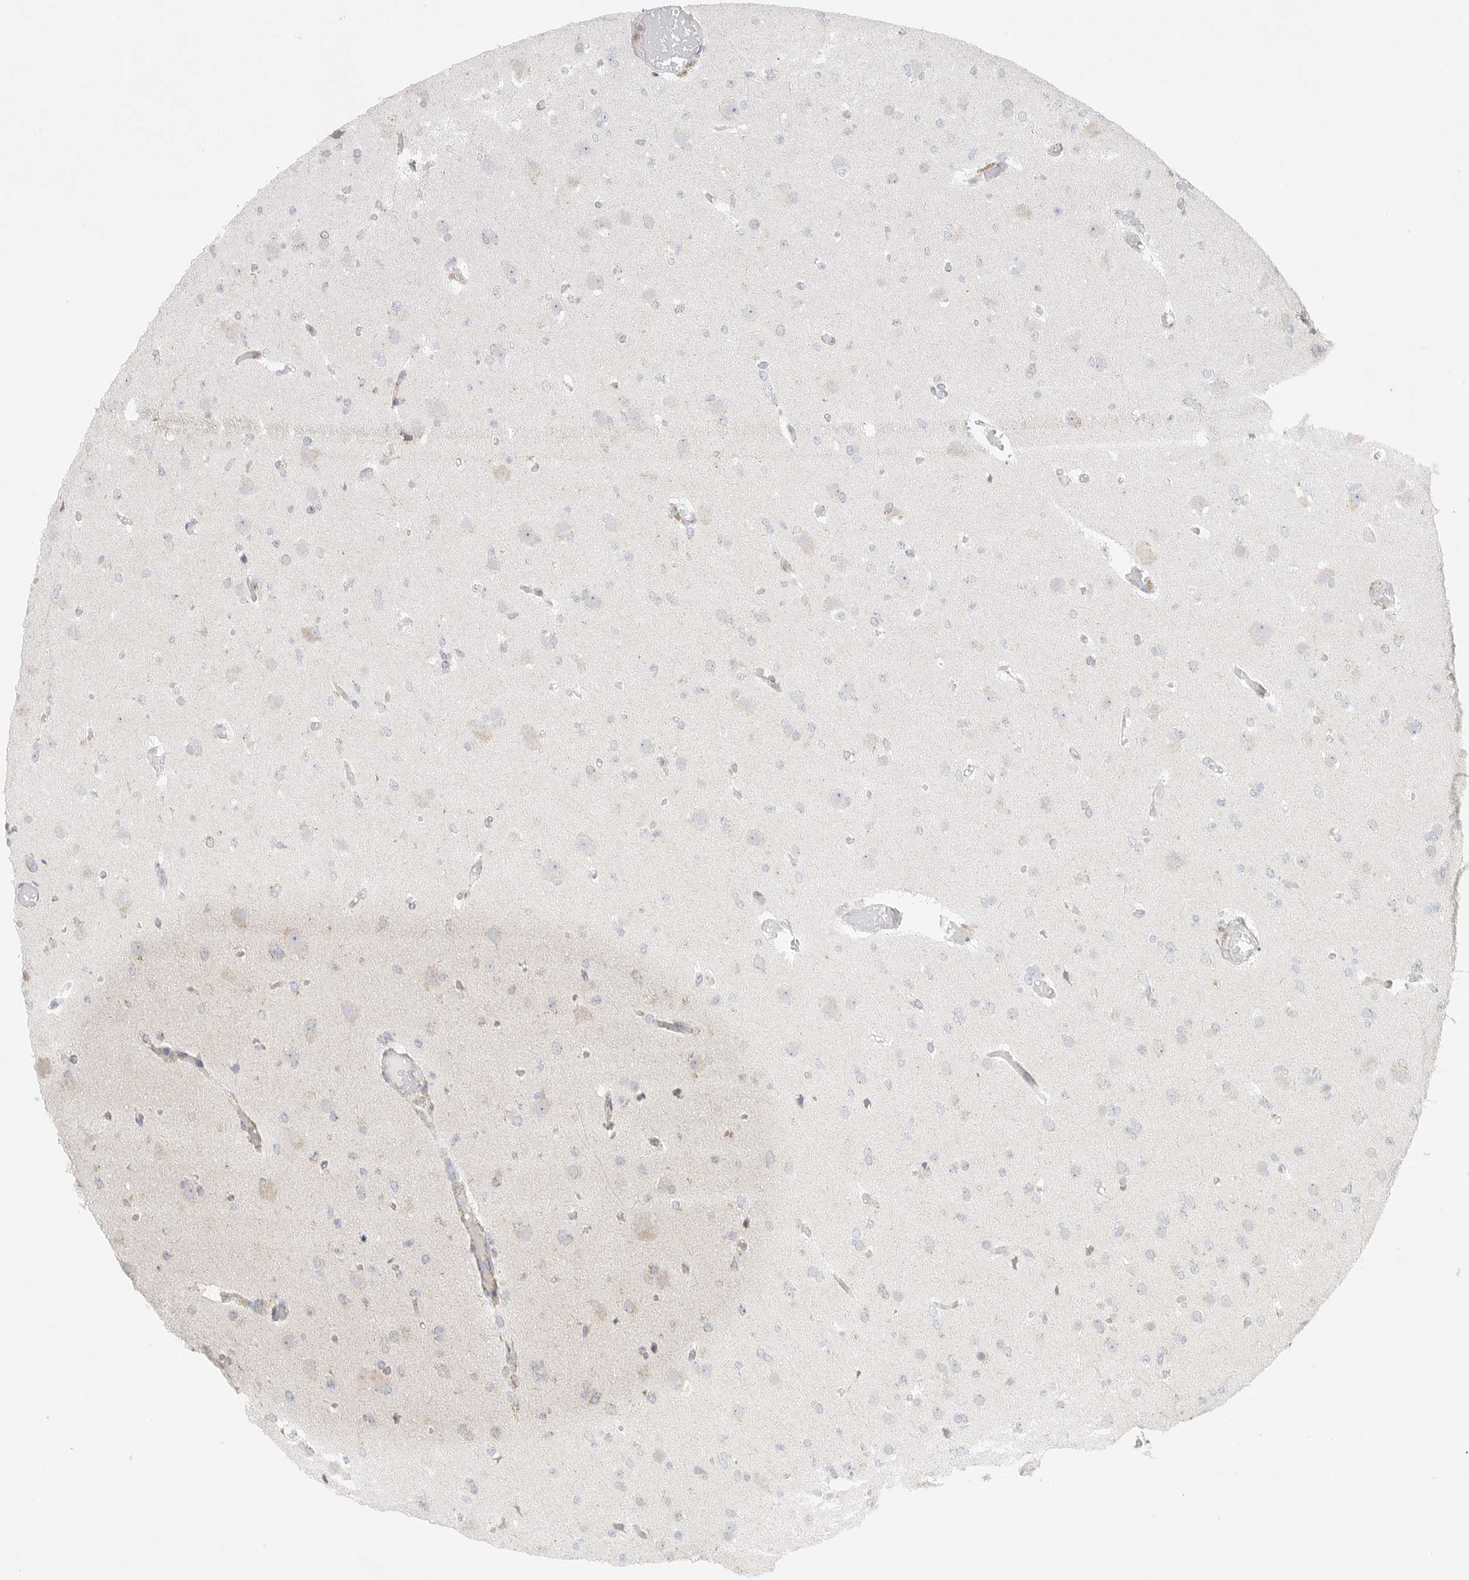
{"staining": {"intensity": "negative", "quantity": "none", "location": "none"}, "tissue": "glioma", "cell_type": "Tumor cells", "image_type": "cancer", "snomed": [{"axis": "morphology", "description": "Glioma, malignant, Low grade"}, {"axis": "topography", "description": "Brain"}], "caption": "Immunohistochemistry micrograph of glioma stained for a protein (brown), which displays no positivity in tumor cells.", "gene": "SLC25A26", "patient": {"sex": "female", "age": 22}}